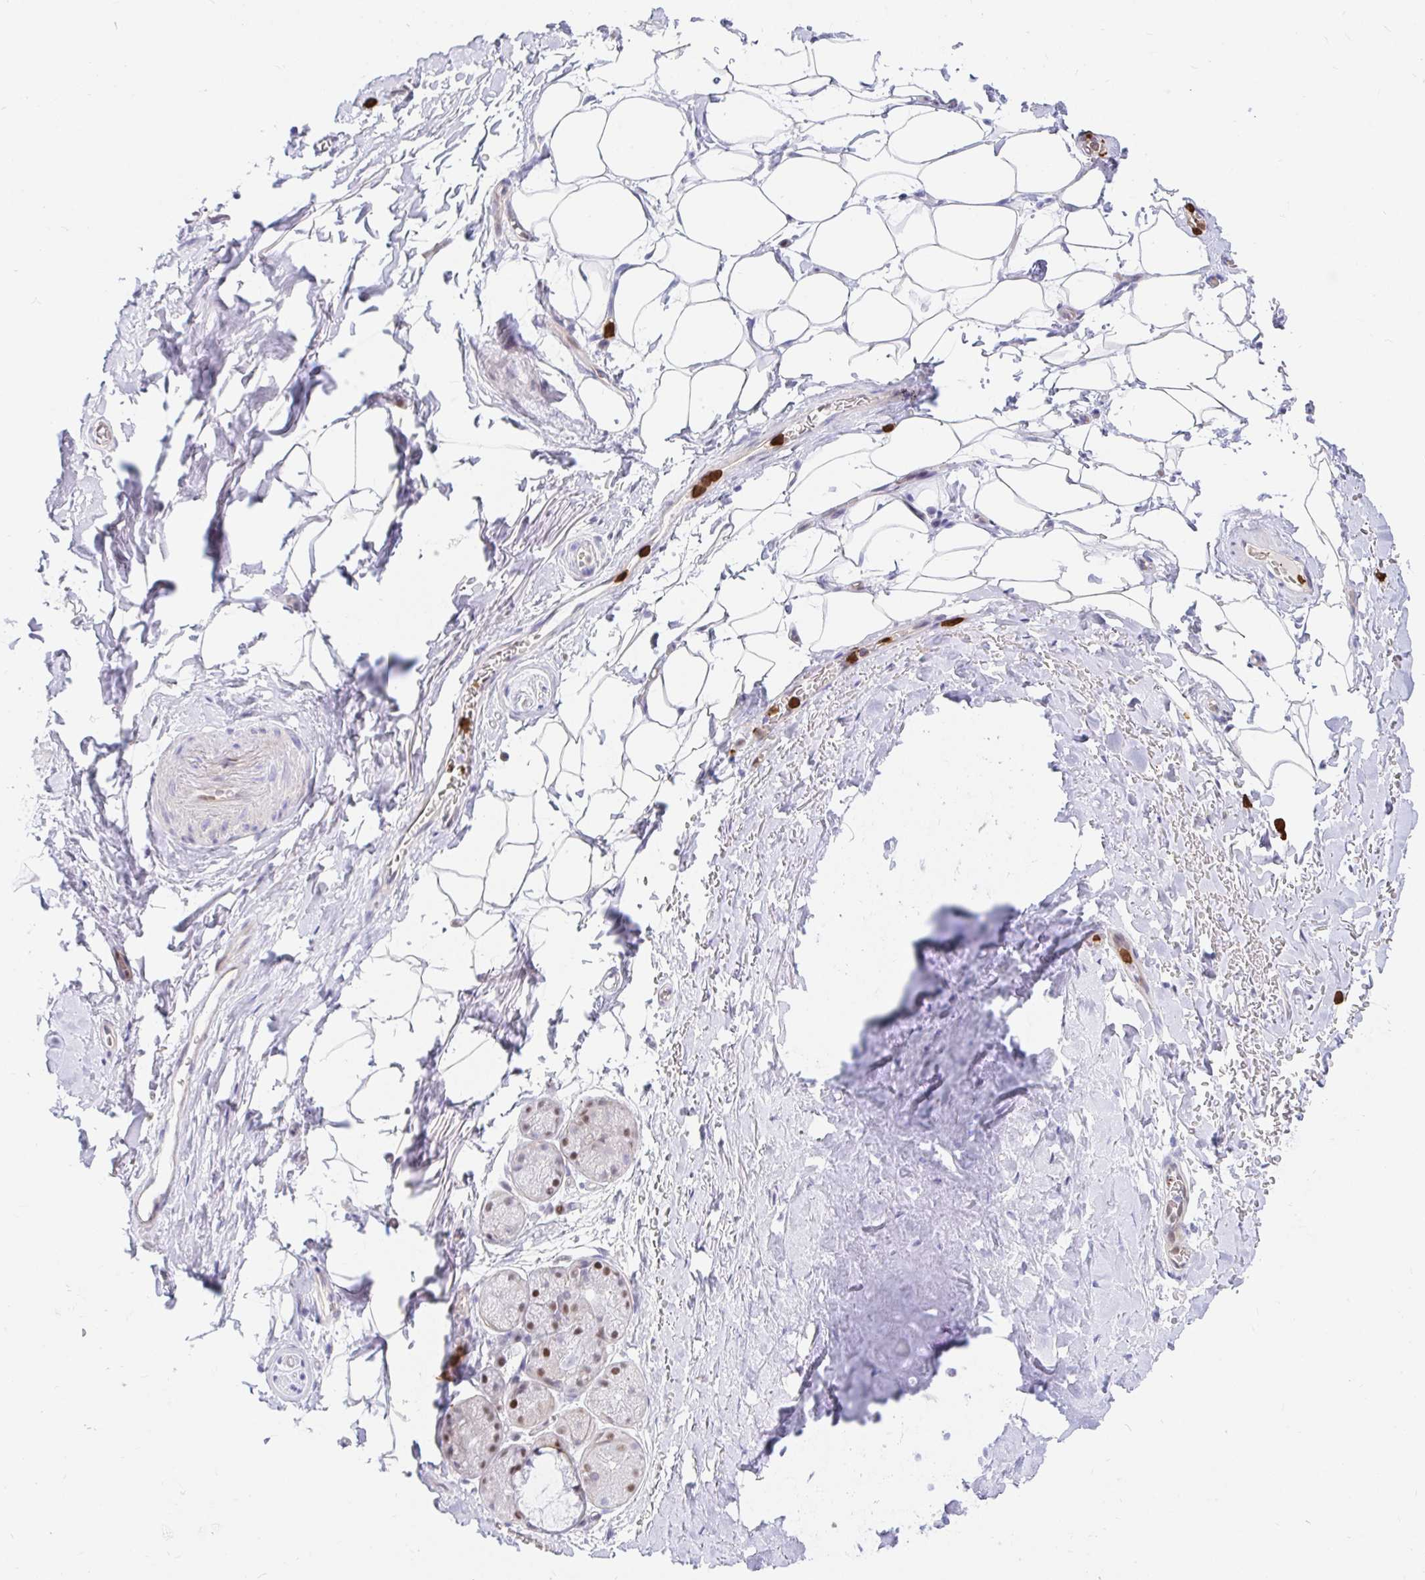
{"staining": {"intensity": "negative", "quantity": "none", "location": "none"}, "tissue": "adipose tissue", "cell_type": "Adipocytes", "image_type": "normal", "snomed": [{"axis": "morphology", "description": "Normal tissue, NOS"}, {"axis": "topography", "description": "Lymph node"}, {"axis": "topography", "description": "Cartilage tissue"}, {"axis": "topography", "description": "Bronchus"}], "caption": "Adipose tissue was stained to show a protein in brown. There is no significant staining in adipocytes. (DAB (3,3'-diaminobenzidine) immunohistochemistry (IHC), high magnification).", "gene": "HINFP", "patient": {"sex": "female", "age": 70}}